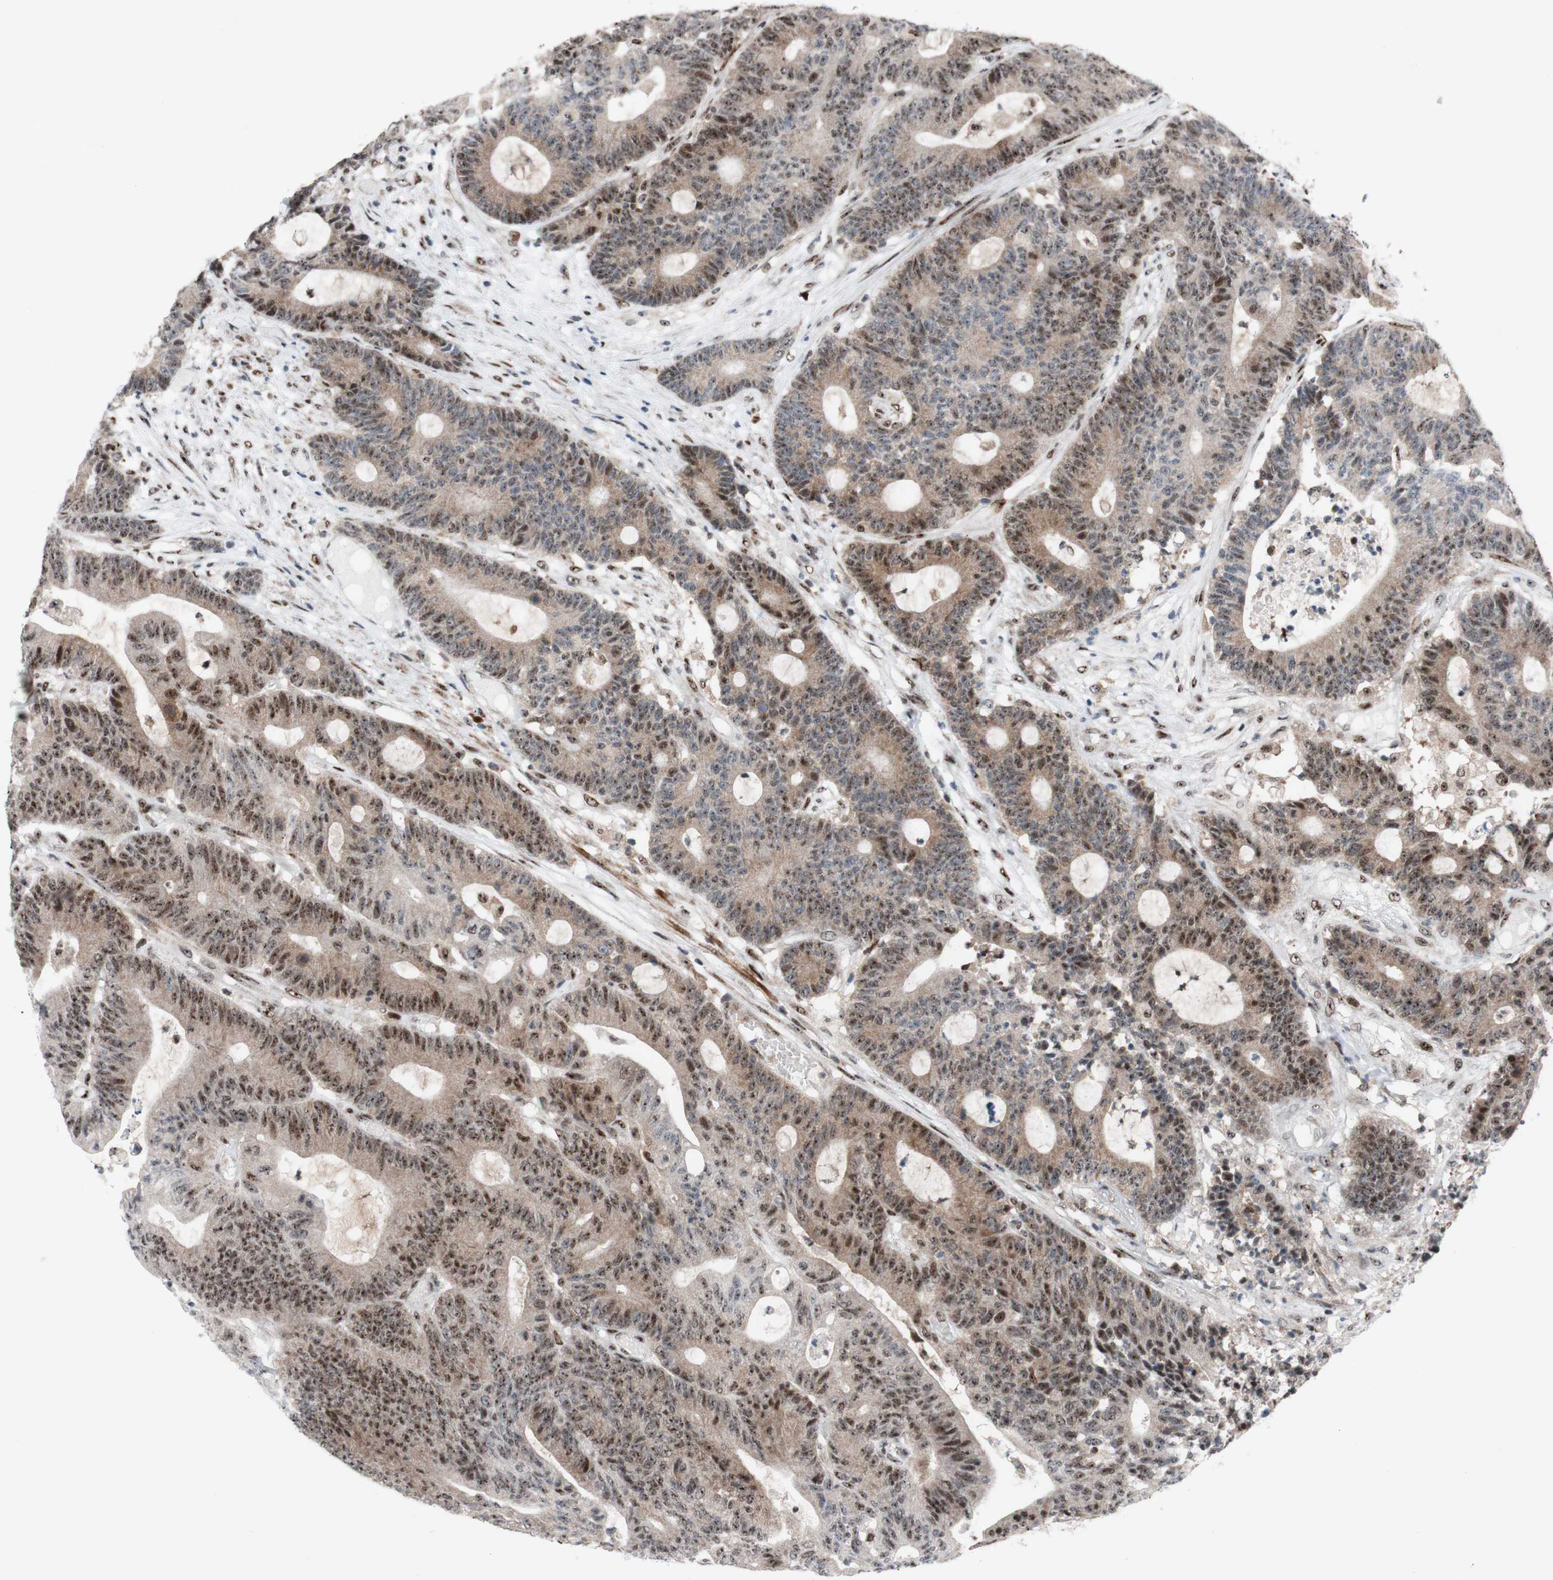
{"staining": {"intensity": "moderate", "quantity": ">75%", "location": "nuclear"}, "tissue": "colorectal cancer", "cell_type": "Tumor cells", "image_type": "cancer", "snomed": [{"axis": "morphology", "description": "Adenocarcinoma, NOS"}, {"axis": "topography", "description": "Colon"}], "caption": "About >75% of tumor cells in colorectal cancer (adenocarcinoma) reveal moderate nuclear protein positivity as visualized by brown immunohistochemical staining.", "gene": "POLR1A", "patient": {"sex": "female", "age": 84}}